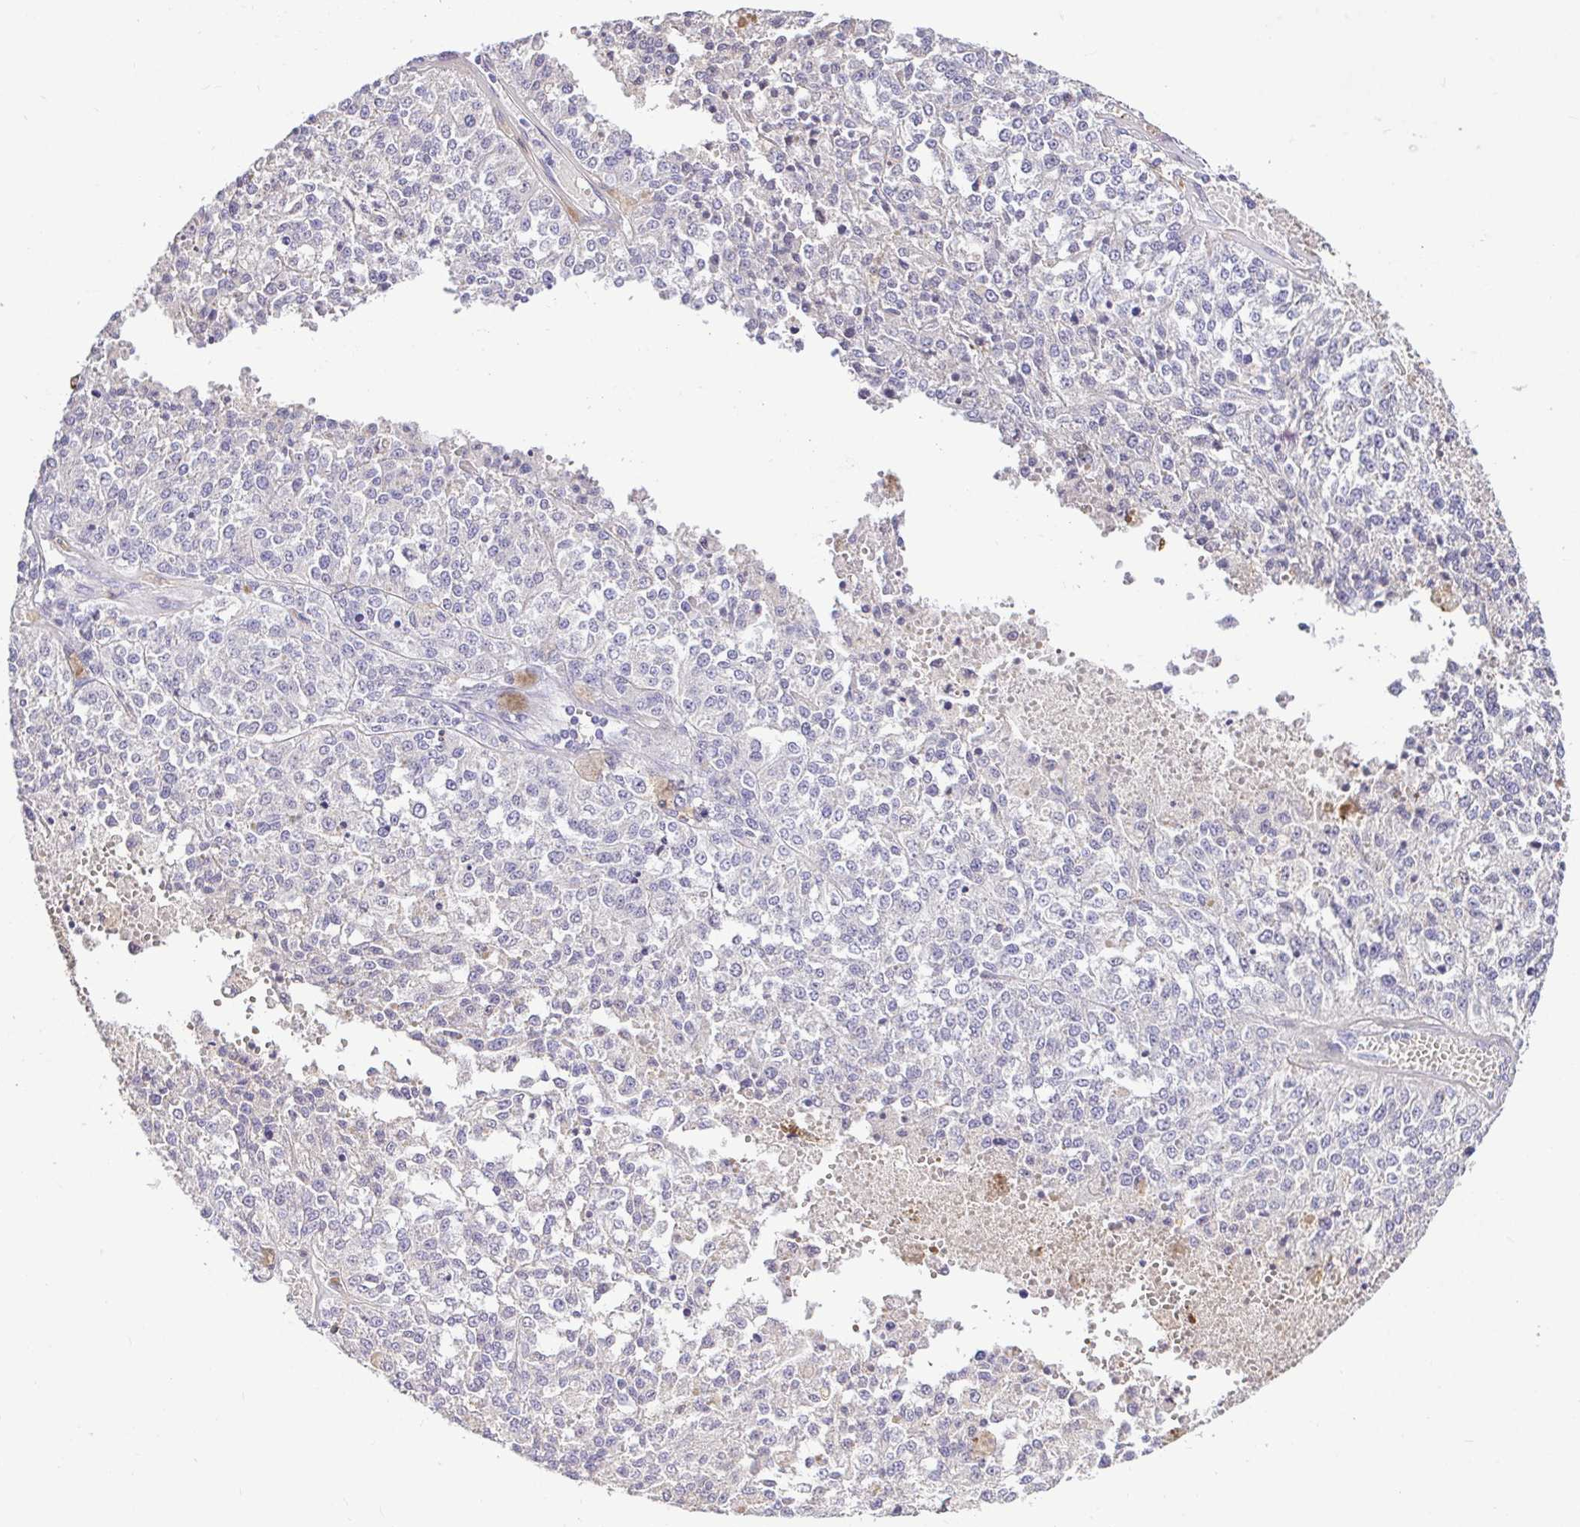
{"staining": {"intensity": "negative", "quantity": "none", "location": "none"}, "tissue": "melanoma", "cell_type": "Tumor cells", "image_type": "cancer", "snomed": [{"axis": "morphology", "description": "Malignant melanoma, Metastatic site"}, {"axis": "topography", "description": "Lymph node"}], "caption": "The immunohistochemistry (IHC) image has no significant expression in tumor cells of malignant melanoma (metastatic site) tissue.", "gene": "SKAP1", "patient": {"sex": "female", "age": 64}}